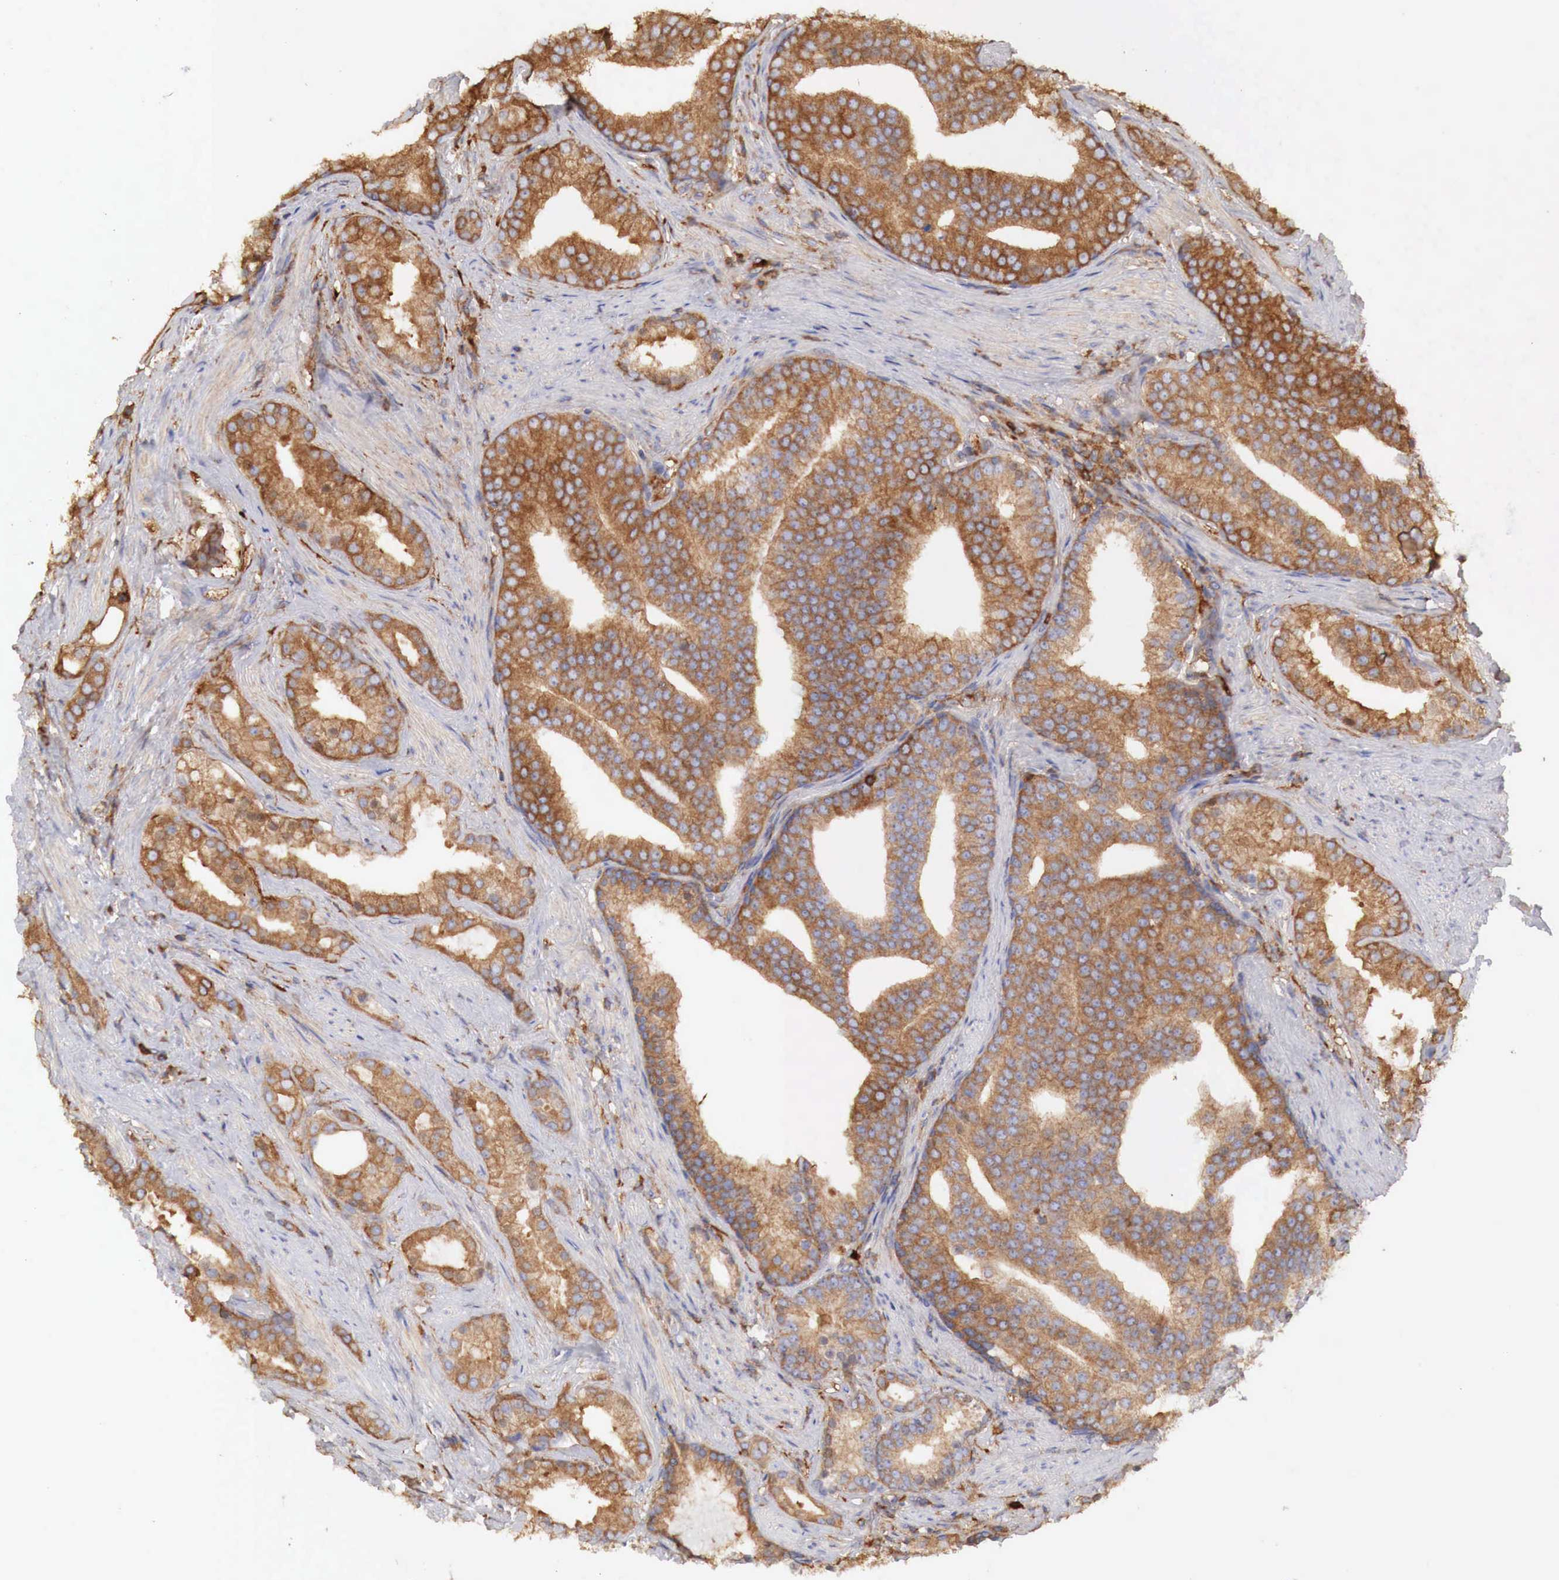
{"staining": {"intensity": "moderate", "quantity": ">75%", "location": "cytoplasmic/membranous"}, "tissue": "prostate cancer", "cell_type": "Tumor cells", "image_type": "cancer", "snomed": [{"axis": "morphology", "description": "Adenocarcinoma, Low grade"}, {"axis": "topography", "description": "Prostate"}], "caption": "Tumor cells display medium levels of moderate cytoplasmic/membranous staining in about >75% of cells in human adenocarcinoma (low-grade) (prostate). (DAB (3,3'-diaminobenzidine) = brown stain, brightfield microscopy at high magnification).", "gene": "G6PD", "patient": {"sex": "male", "age": 71}}